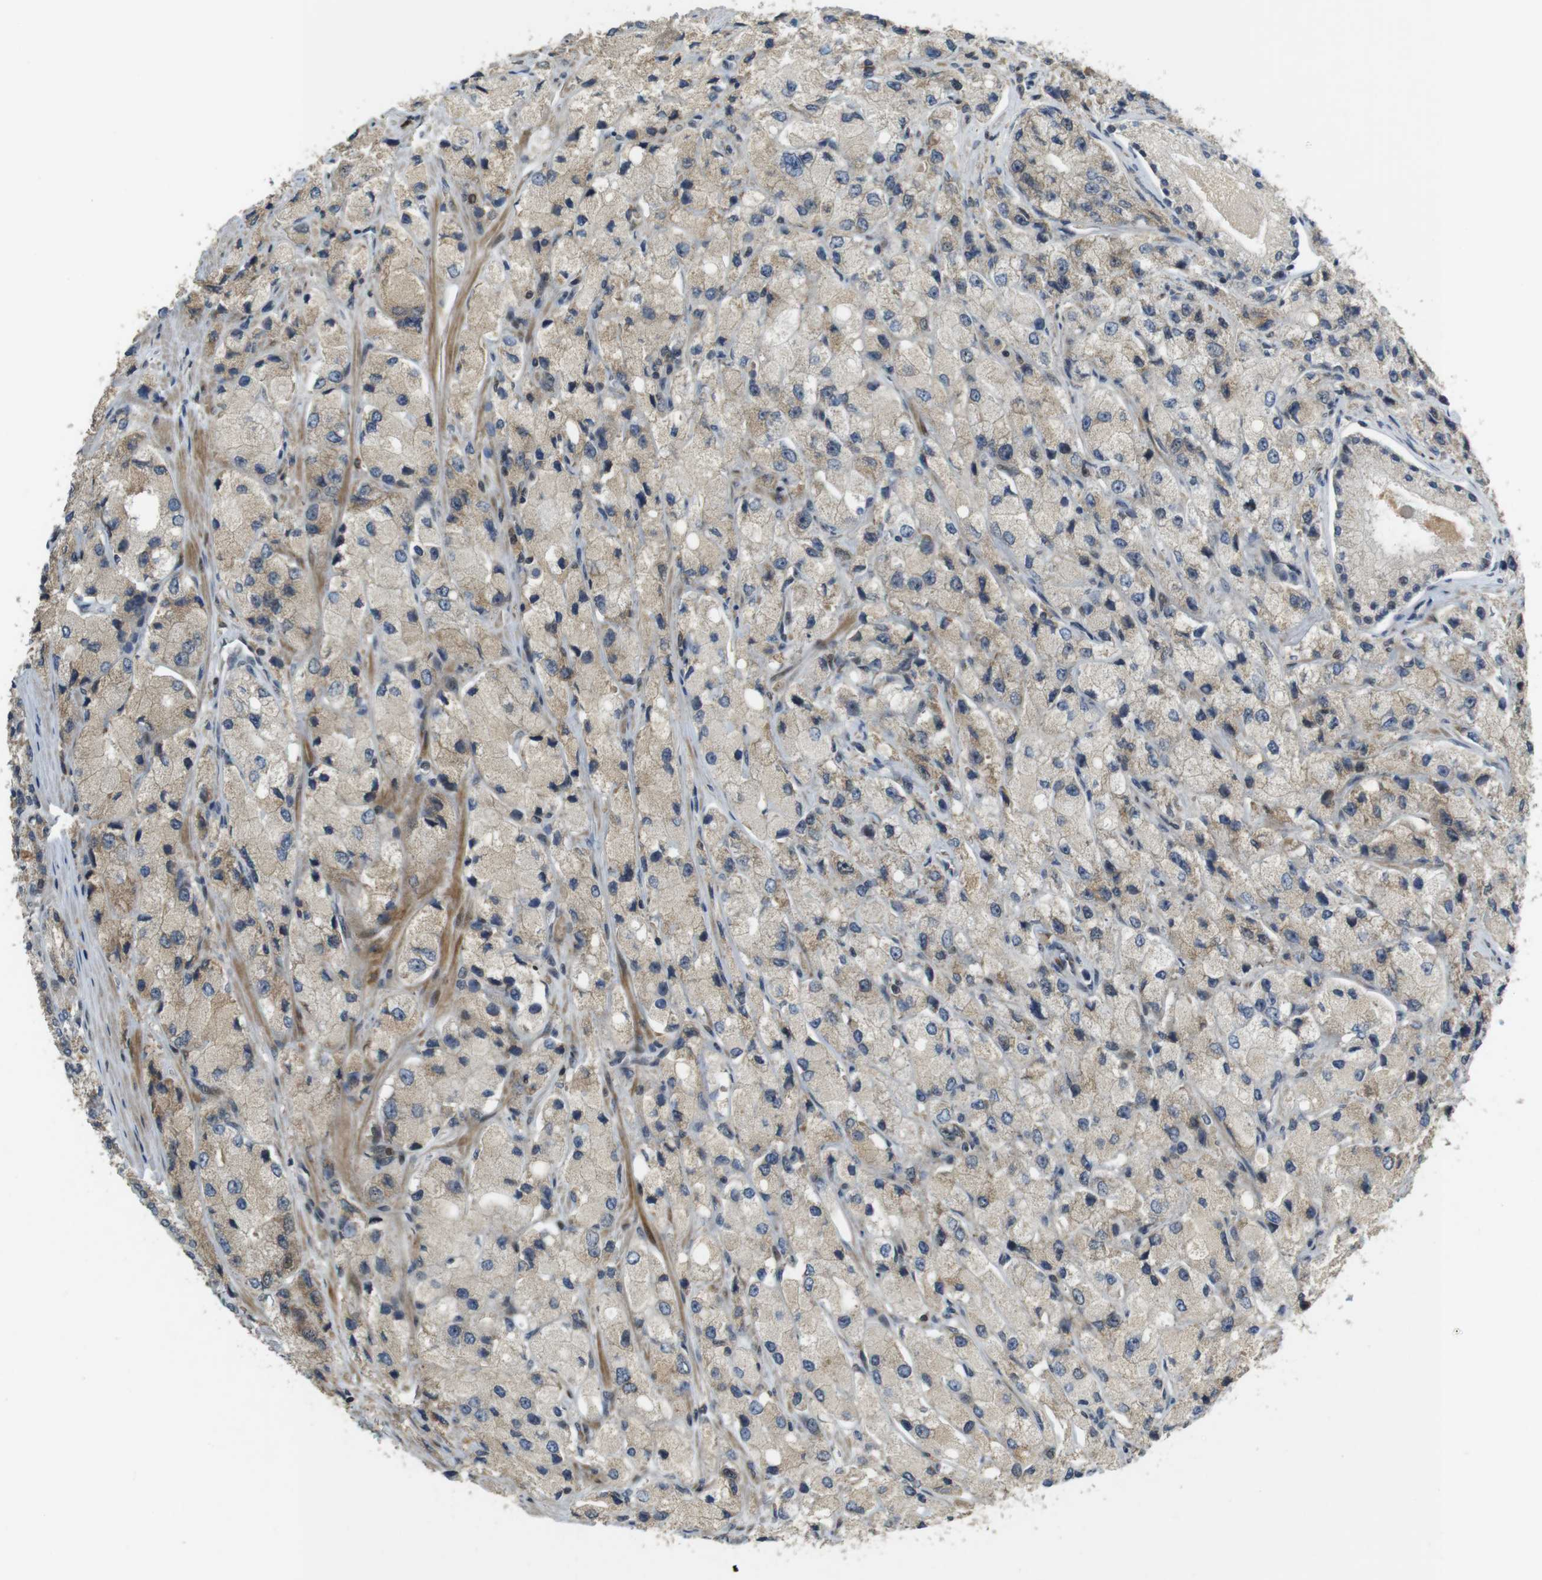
{"staining": {"intensity": "weak", "quantity": "25%-75%", "location": "cytoplasmic/membranous"}, "tissue": "prostate cancer", "cell_type": "Tumor cells", "image_type": "cancer", "snomed": [{"axis": "morphology", "description": "Adenocarcinoma, High grade"}, {"axis": "topography", "description": "Prostate"}], "caption": "A histopathology image of human prostate cancer (high-grade adenocarcinoma) stained for a protein shows weak cytoplasmic/membranous brown staining in tumor cells.", "gene": "TMX3", "patient": {"sex": "male", "age": 58}}